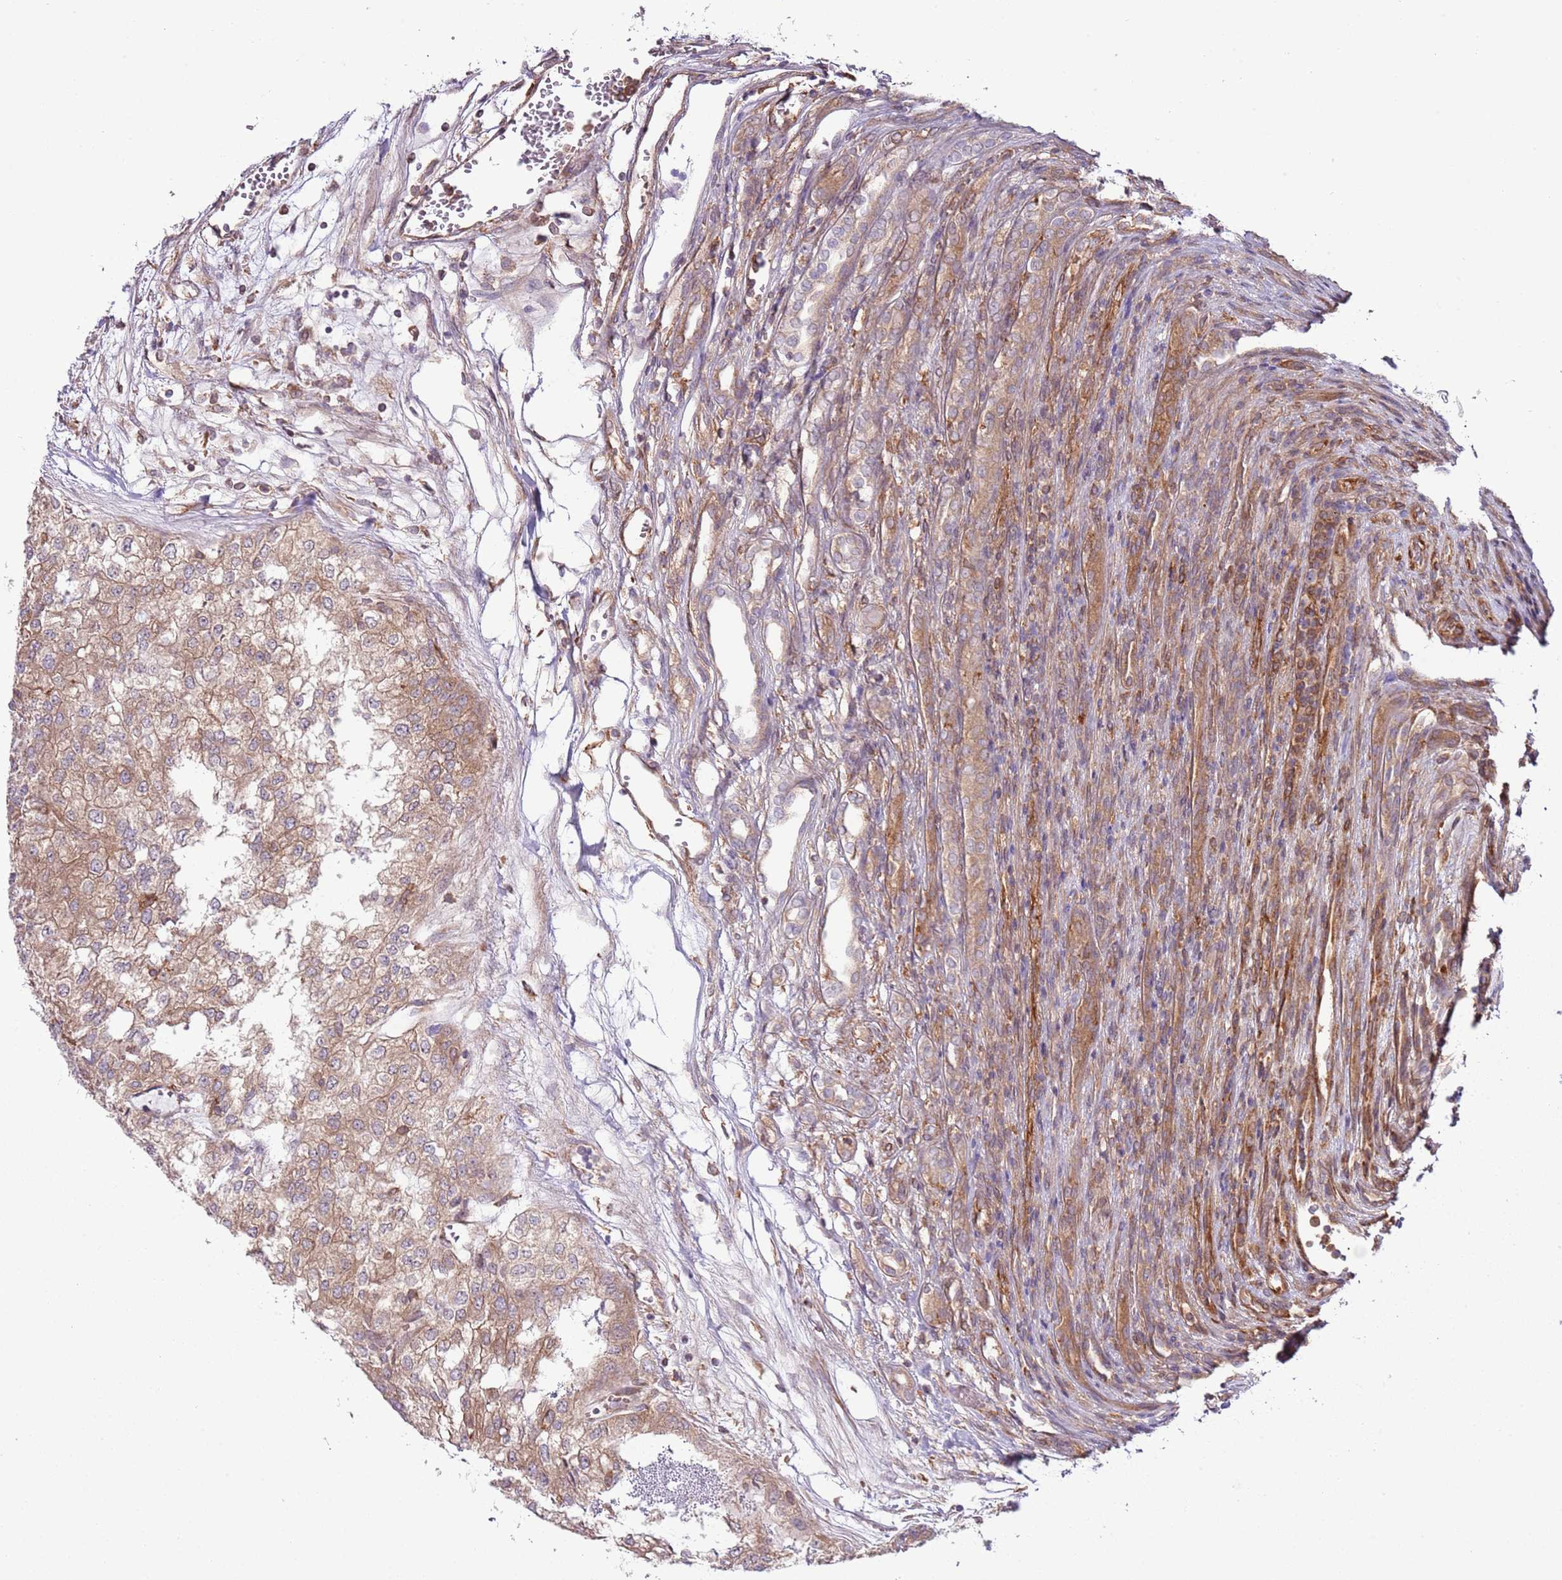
{"staining": {"intensity": "moderate", "quantity": ">75%", "location": "cytoplasmic/membranous"}, "tissue": "renal cancer", "cell_type": "Tumor cells", "image_type": "cancer", "snomed": [{"axis": "morphology", "description": "Adenocarcinoma, NOS"}, {"axis": "topography", "description": "Kidney"}], "caption": "The immunohistochemical stain shows moderate cytoplasmic/membranous positivity in tumor cells of adenocarcinoma (renal) tissue.", "gene": "LPIN2", "patient": {"sex": "female", "age": 54}}